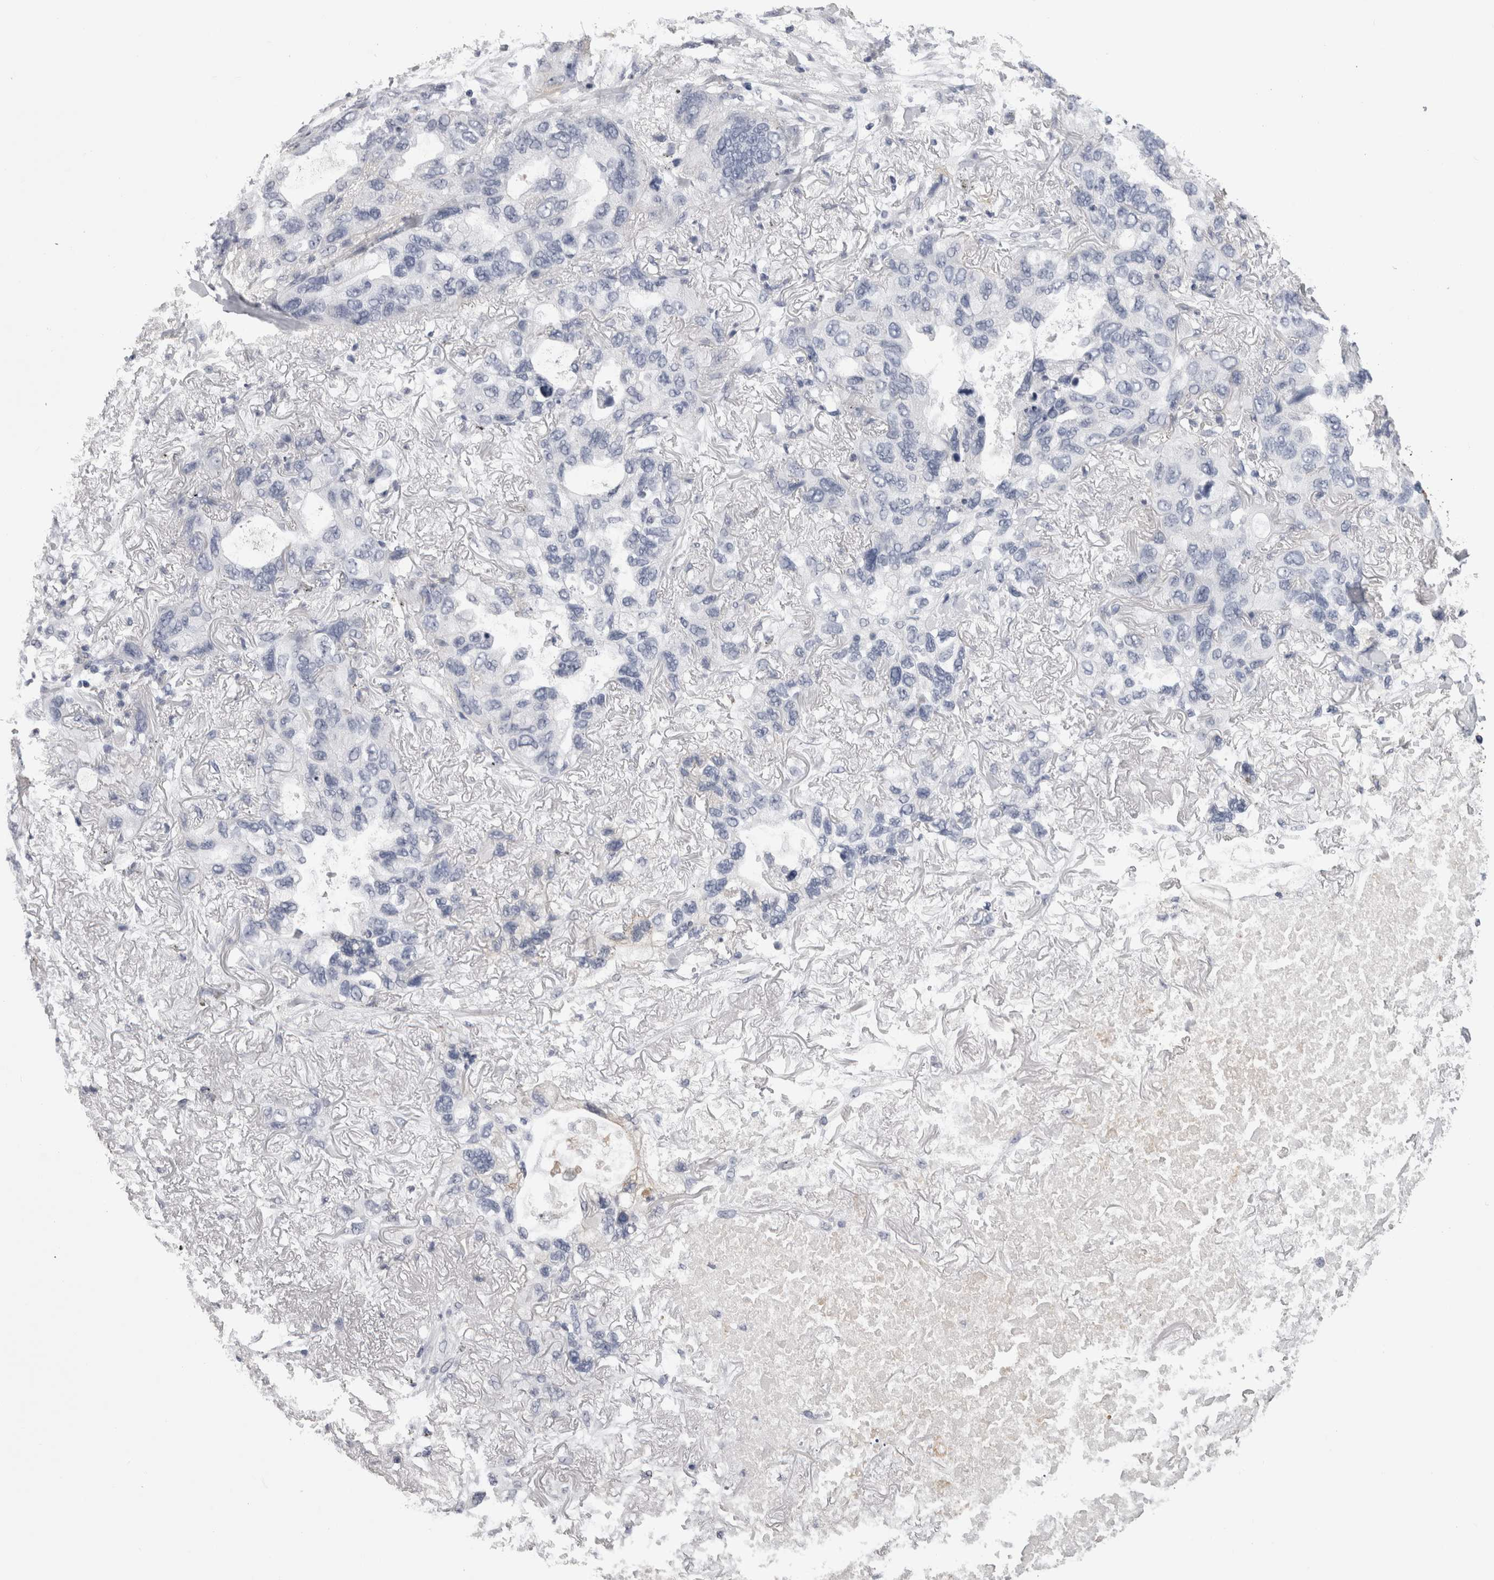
{"staining": {"intensity": "negative", "quantity": "none", "location": "none"}, "tissue": "lung cancer", "cell_type": "Tumor cells", "image_type": "cancer", "snomed": [{"axis": "morphology", "description": "Squamous cell carcinoma, NOS"}, {"axis": "topography", "description": "Lung"}], "caption": "Lung cancer (squamous cell carcinoma) stained for a protein using immunohistochemistry reveals no positivity tumor cells.", "gene": "AFMID", "patient": {"sex": "female", "age": 73}}